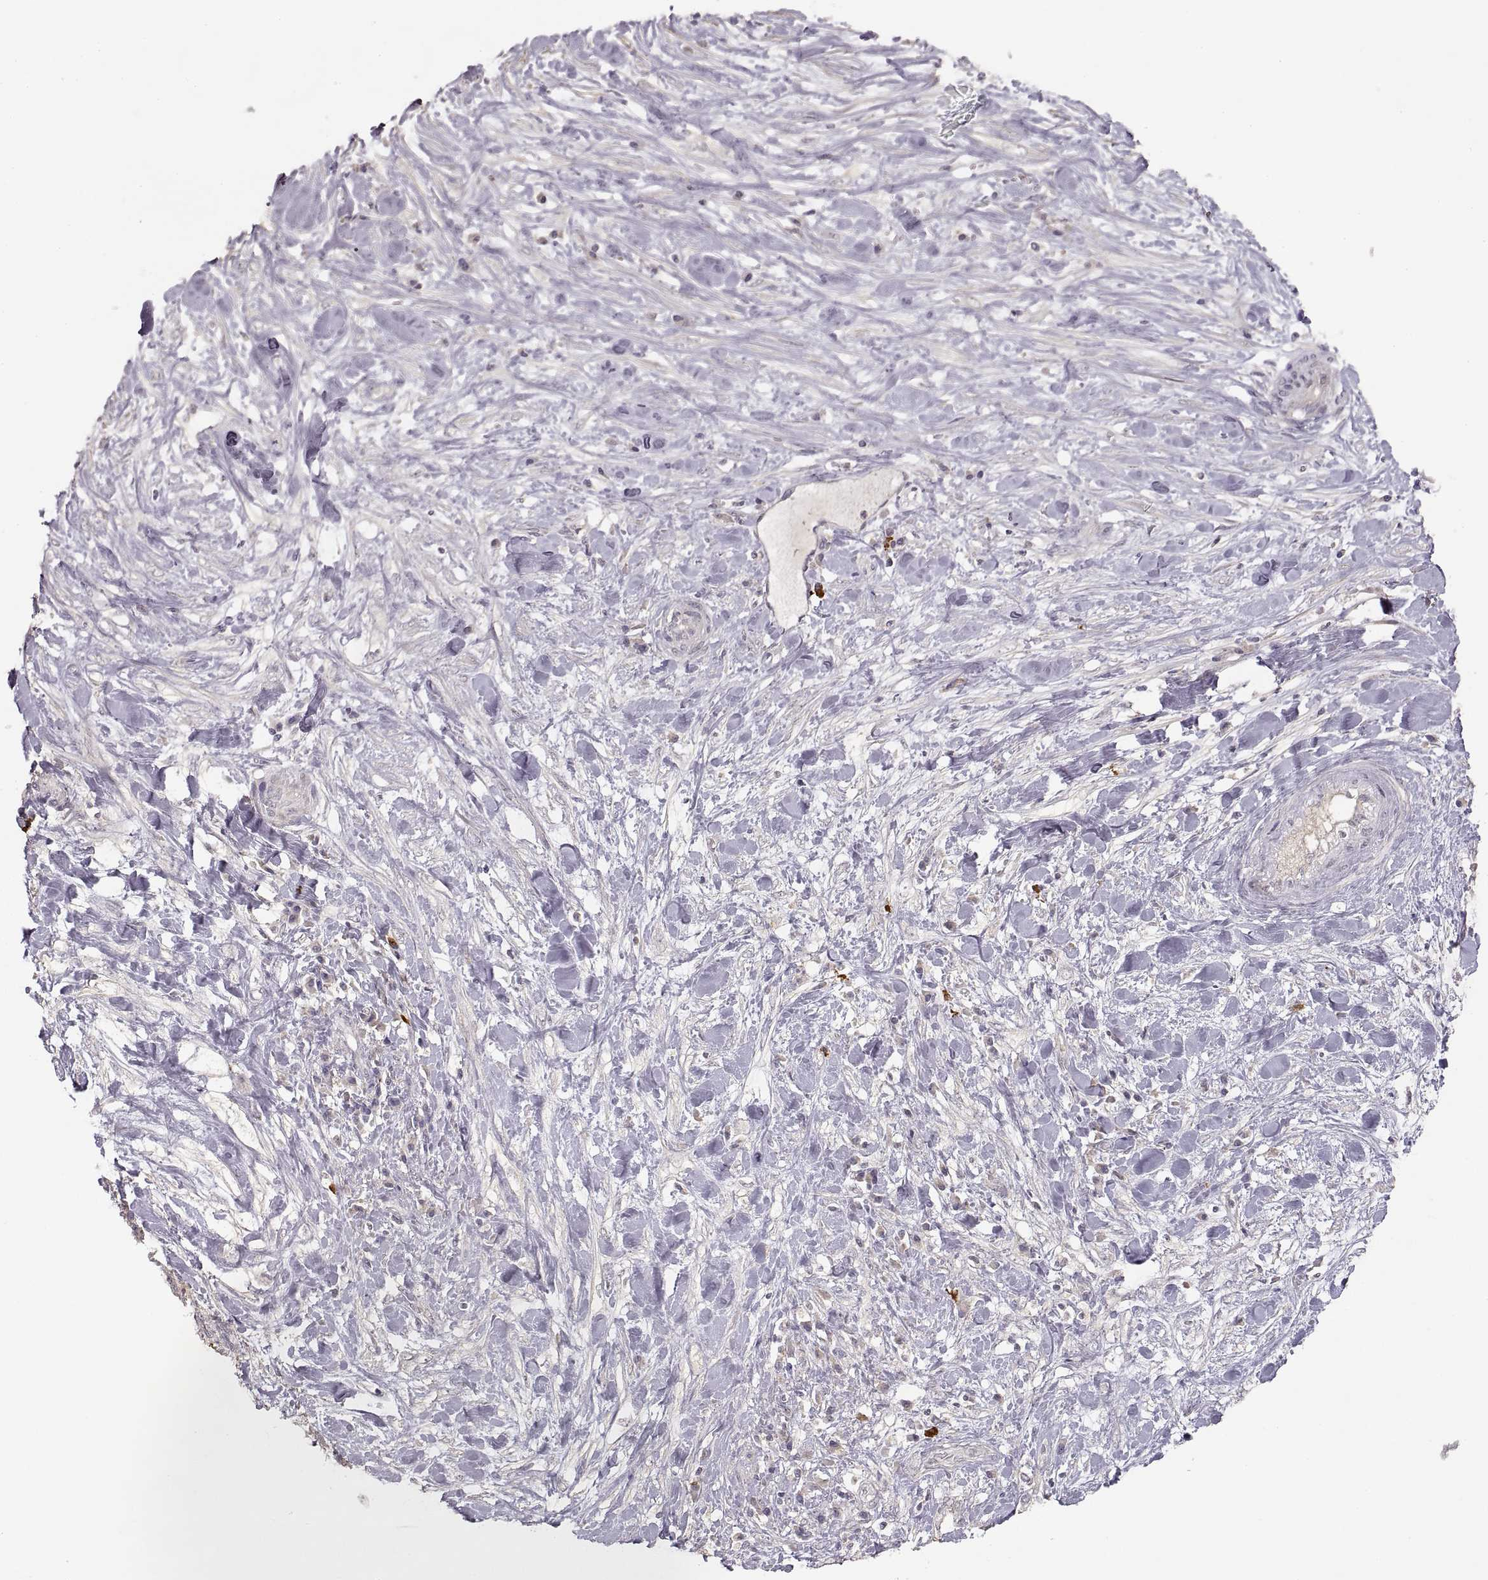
{"staining": {"intensity": "negative", "quantity": "none", "location": "none"}, "tissue": "liver cancer", "cell_type": "Tumor cells", "image_type": "cancer", "snomed": [{"axis": "morphology", "description": "Cholangiocarcinoma"}, {"axis": "topography", "description": "Liver"}], "caption": "This is an immunohistochemistry (IHC) image of human liver cholangiocarcinoma. There is no positivity in tumor cells.", "gene": "LAMC2", "patient": {"sex": "female", "age": 73}}